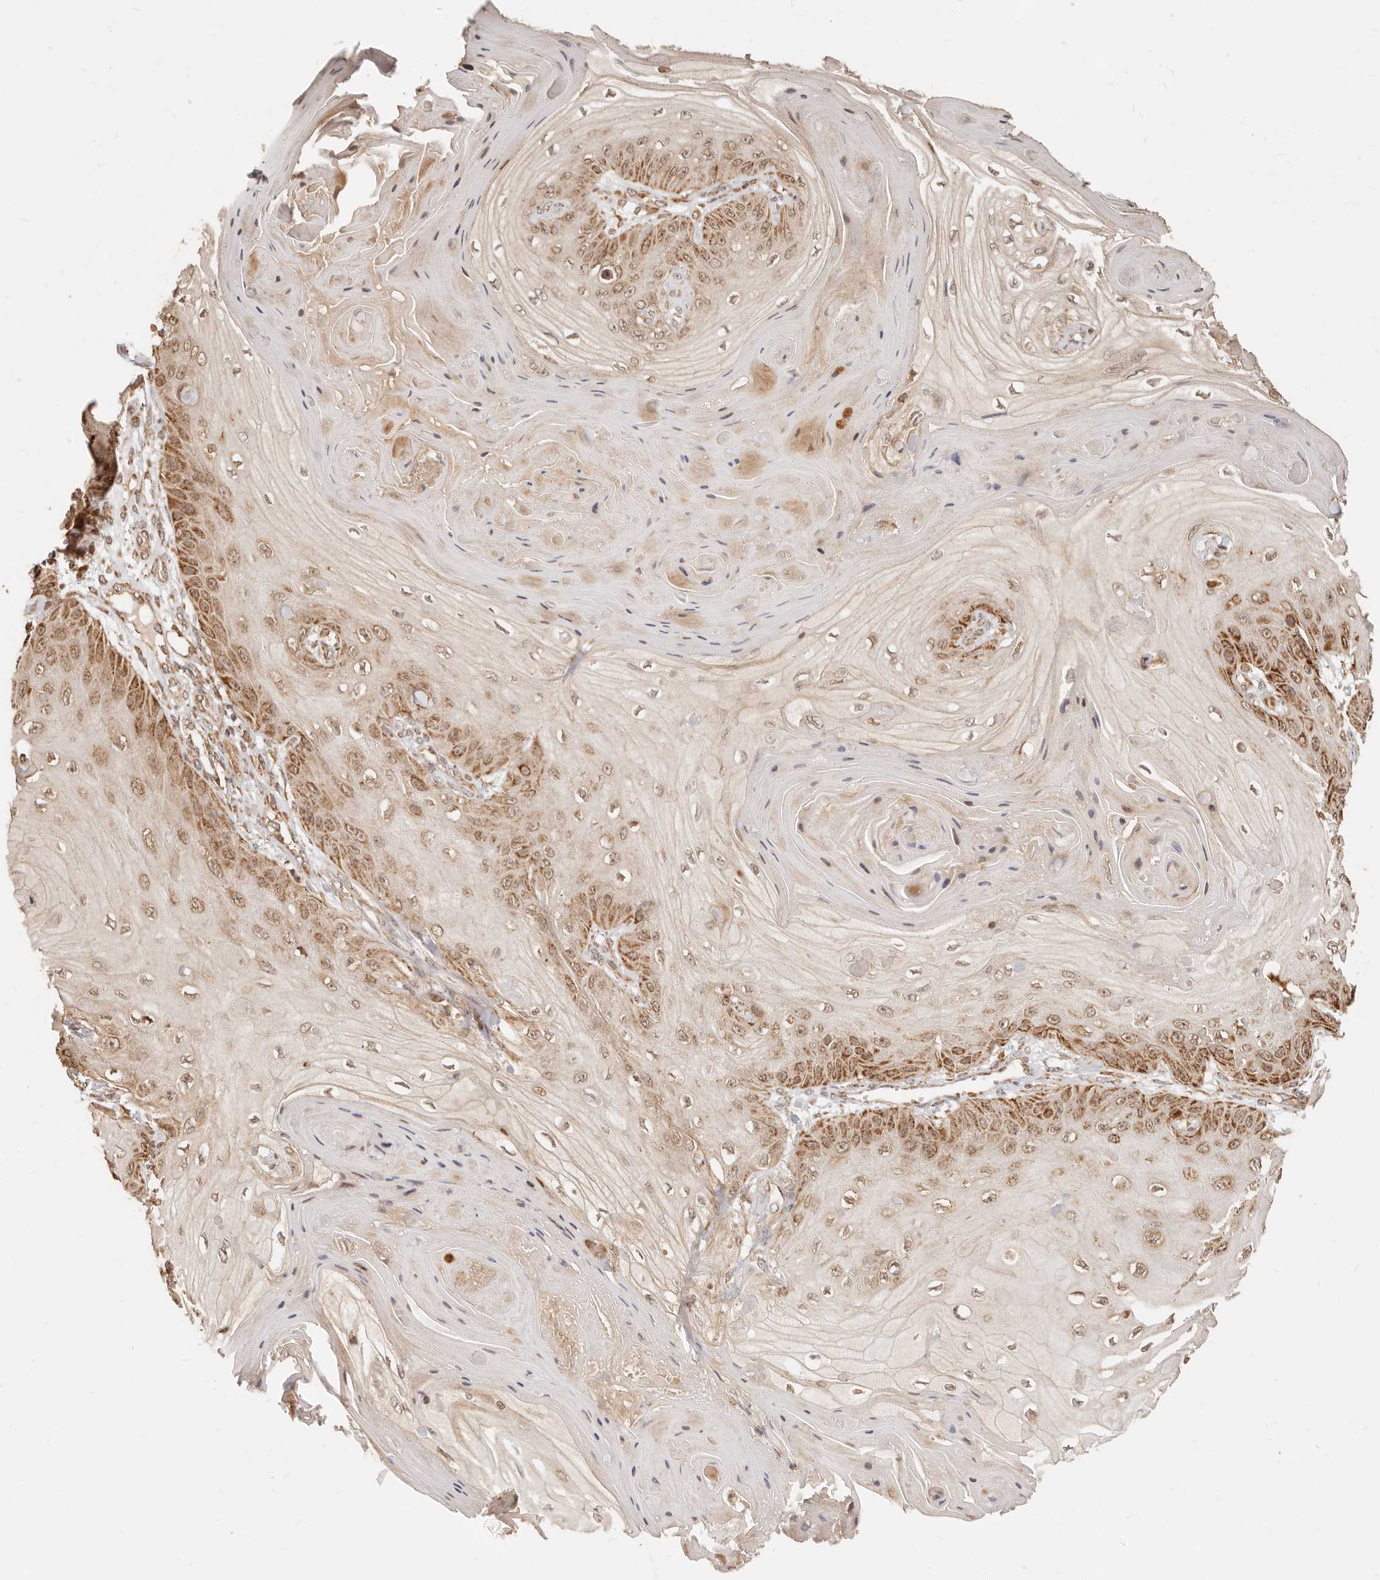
{"staining": {"intensity": "moderate", "quantity": "25%-75%", "location": "cytoplasmic/membranous"}, "tissue": "skin cancer", "cell_type": "Tumor cells", "image_type": "cancer", "snomed": [{"axis": "morphology", "description": "Squamous cell carcinoma, NOS"}, {"axis": "topography", "description": "Skin"}], "caption": "The immunohistochemical stain shows moderate cytoplasmic/membranous expression in tumor cells of skin cancer (squamous cell carcinoma) tissue. Using DAB (3,3'-diaminobenzidine) (brown) and hematoxylin (blue) stains, captured at high magnification using brightfield microscopy.", "gene": "TIMM17A", "patient": {"sex": "male", "age": 74}}